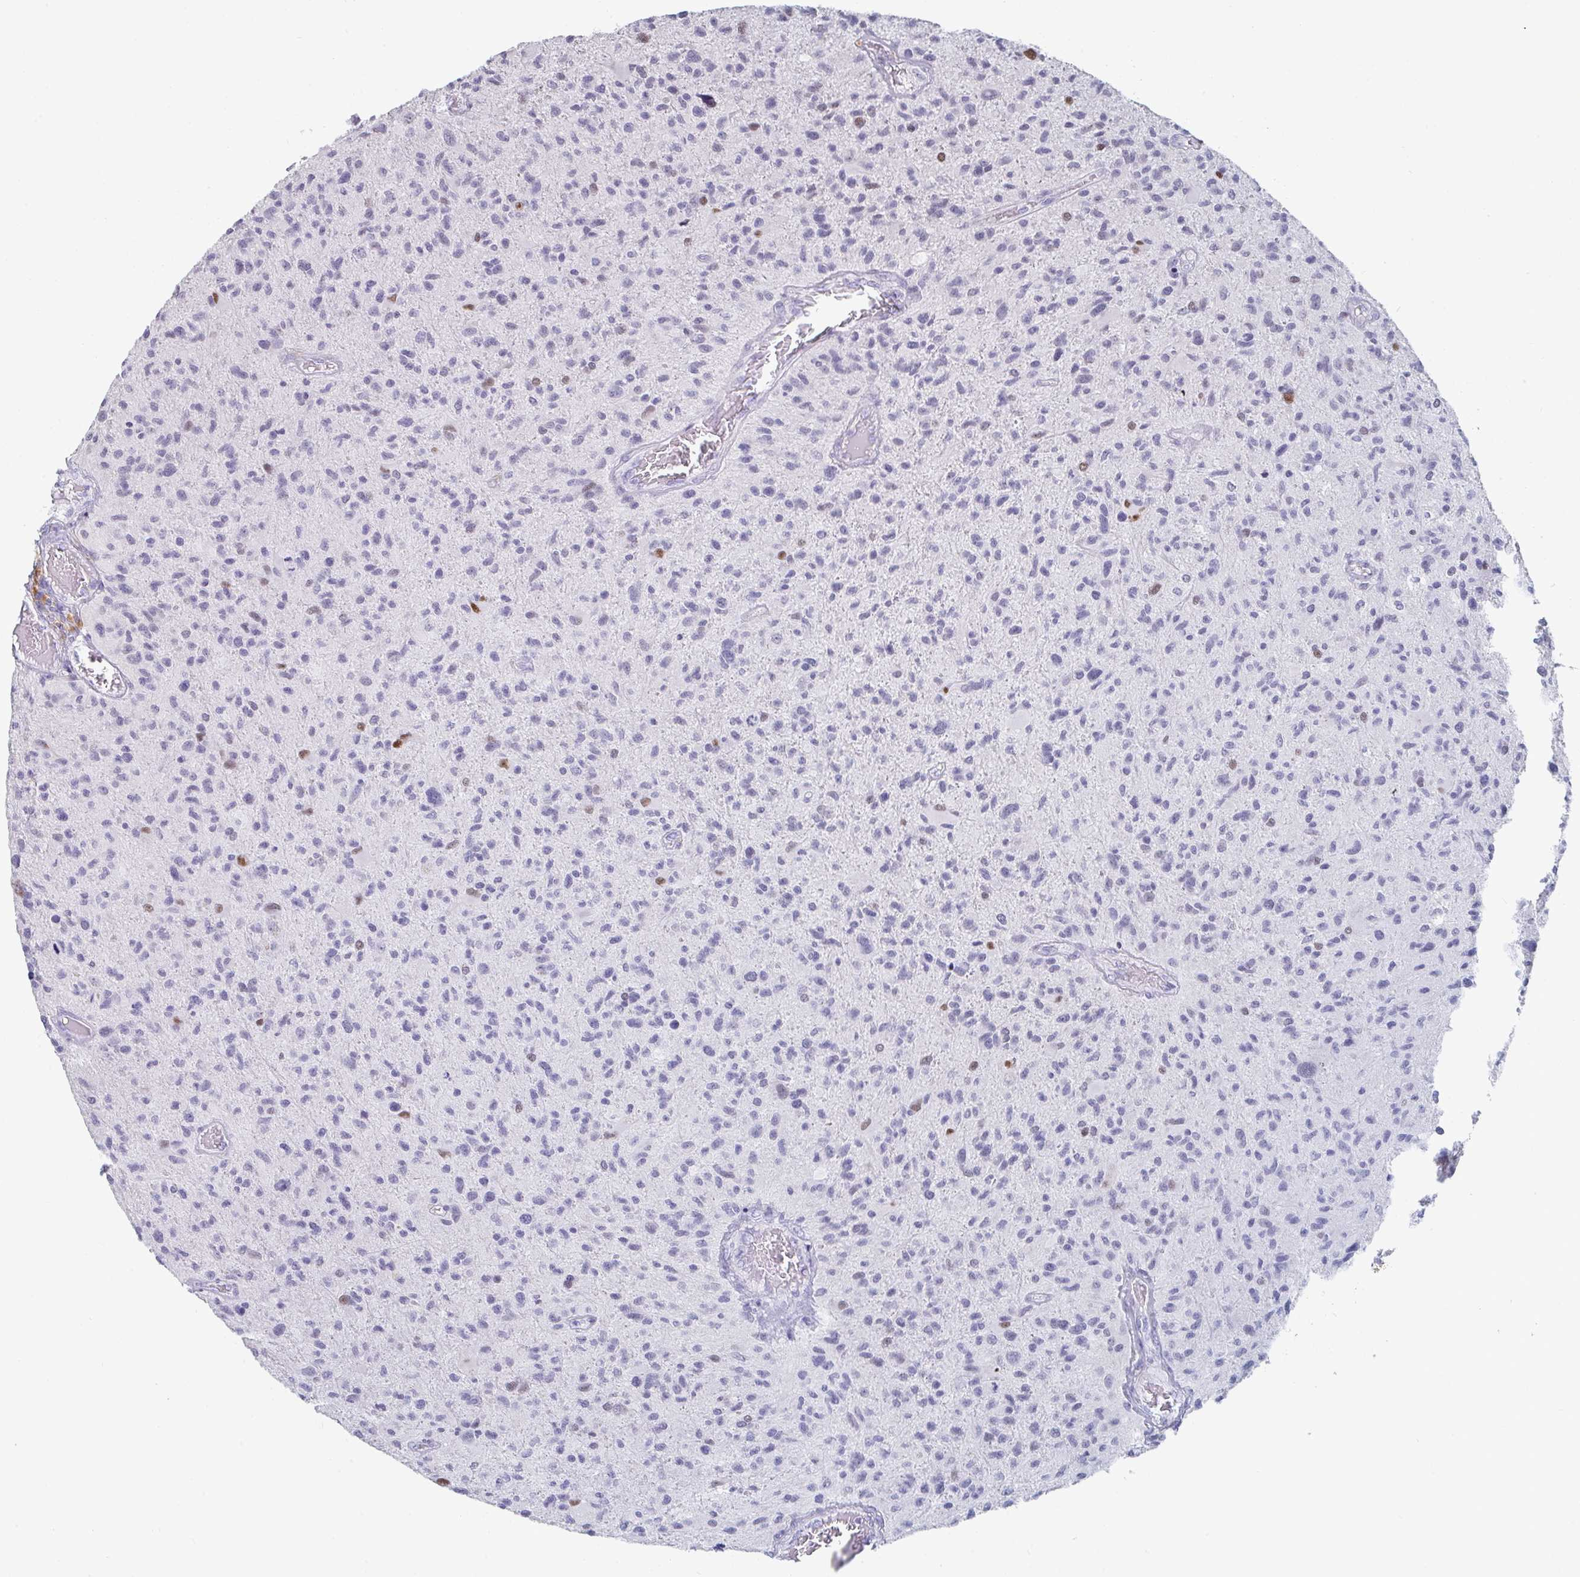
{"staining": {"intensity": "negative", "quantity": "none", "location": "none"}, "tissue": "glioma", "cell_type": "Tumor cells", "image_type": "cancer", "snomed": [{"axis": "morphology", "description": "Glioma, malignant, High grade"}, {"axis": "topography", "description": "Brain"}], "caption": "Immunohistochemistry (IHC) of human malignant glioma (high-grade) demonstrates no positivity in tumor cells. The staining was performed using DAB to visualize the protein expression in brown, while the nuclei were stained in blue with hematoxylin (Magnification: 20x).", "gene": "RUBCN", "patient": {"sex": "female", "age": 70}}